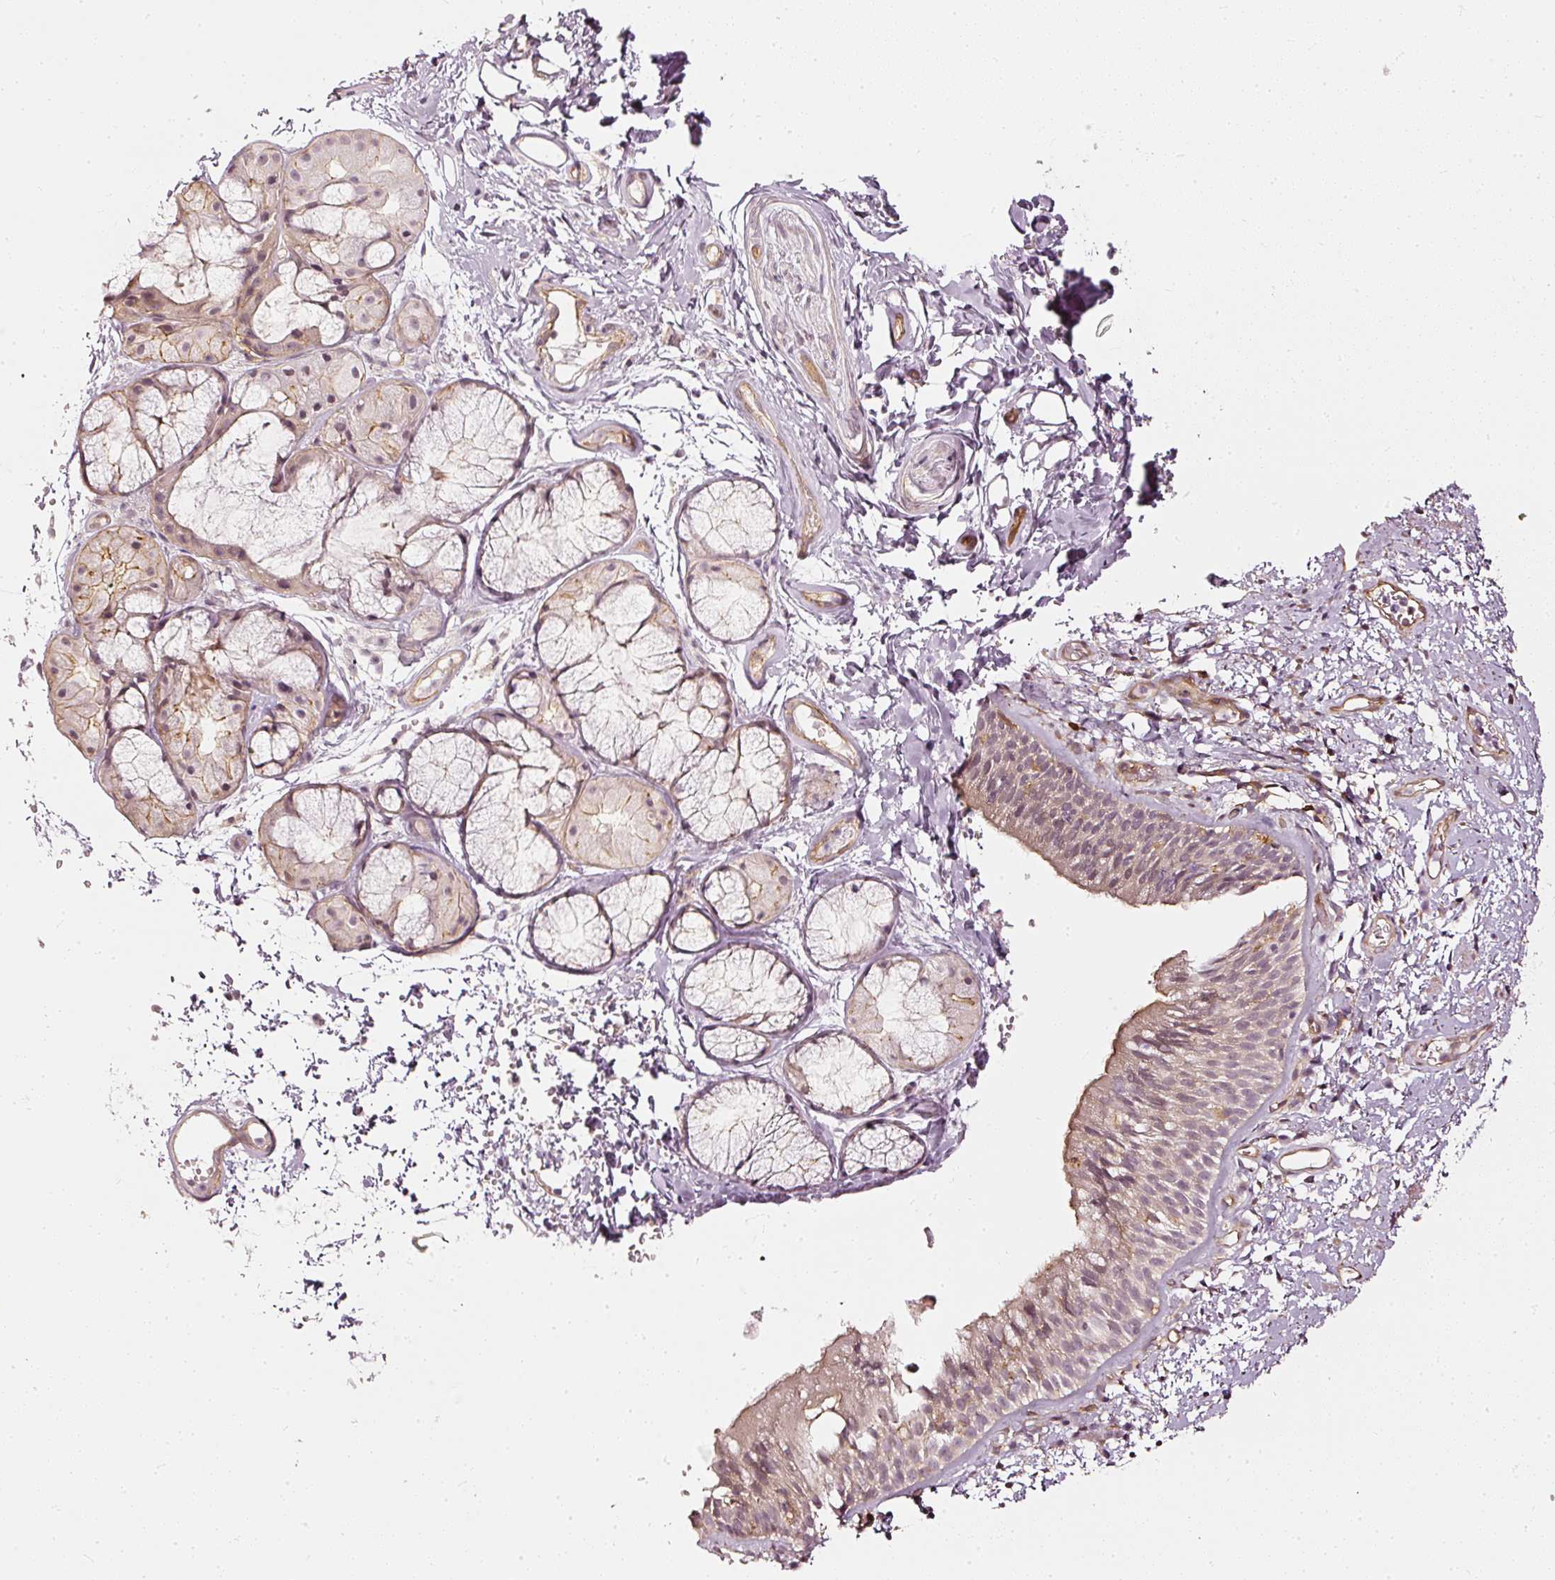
{"staining": {"intensity": "weak", "quantity": "<25%", "location": "cytoplasmic/membranous"}, "tissue": "nasopharynx", "cell_type": "Respiratory epithelial cells", "image_type": "normal", "snomed": [{"axis": "morphology", "description": "Normal tissue, NOS"}, {"axis": "topography", "description": "Cartilage tissue"}, {"axis": "topography", "description": "Nasopharynx"}, {"axis": "topography", "description": "Thyroid gland"}], "caption": "Immunohistochemical staining of unremarkable nasopharynx exhibits no significant staining in respiratory epithelial cells.", "gene": "DRD2", "patient": {"sex": "male", "age": 63}}